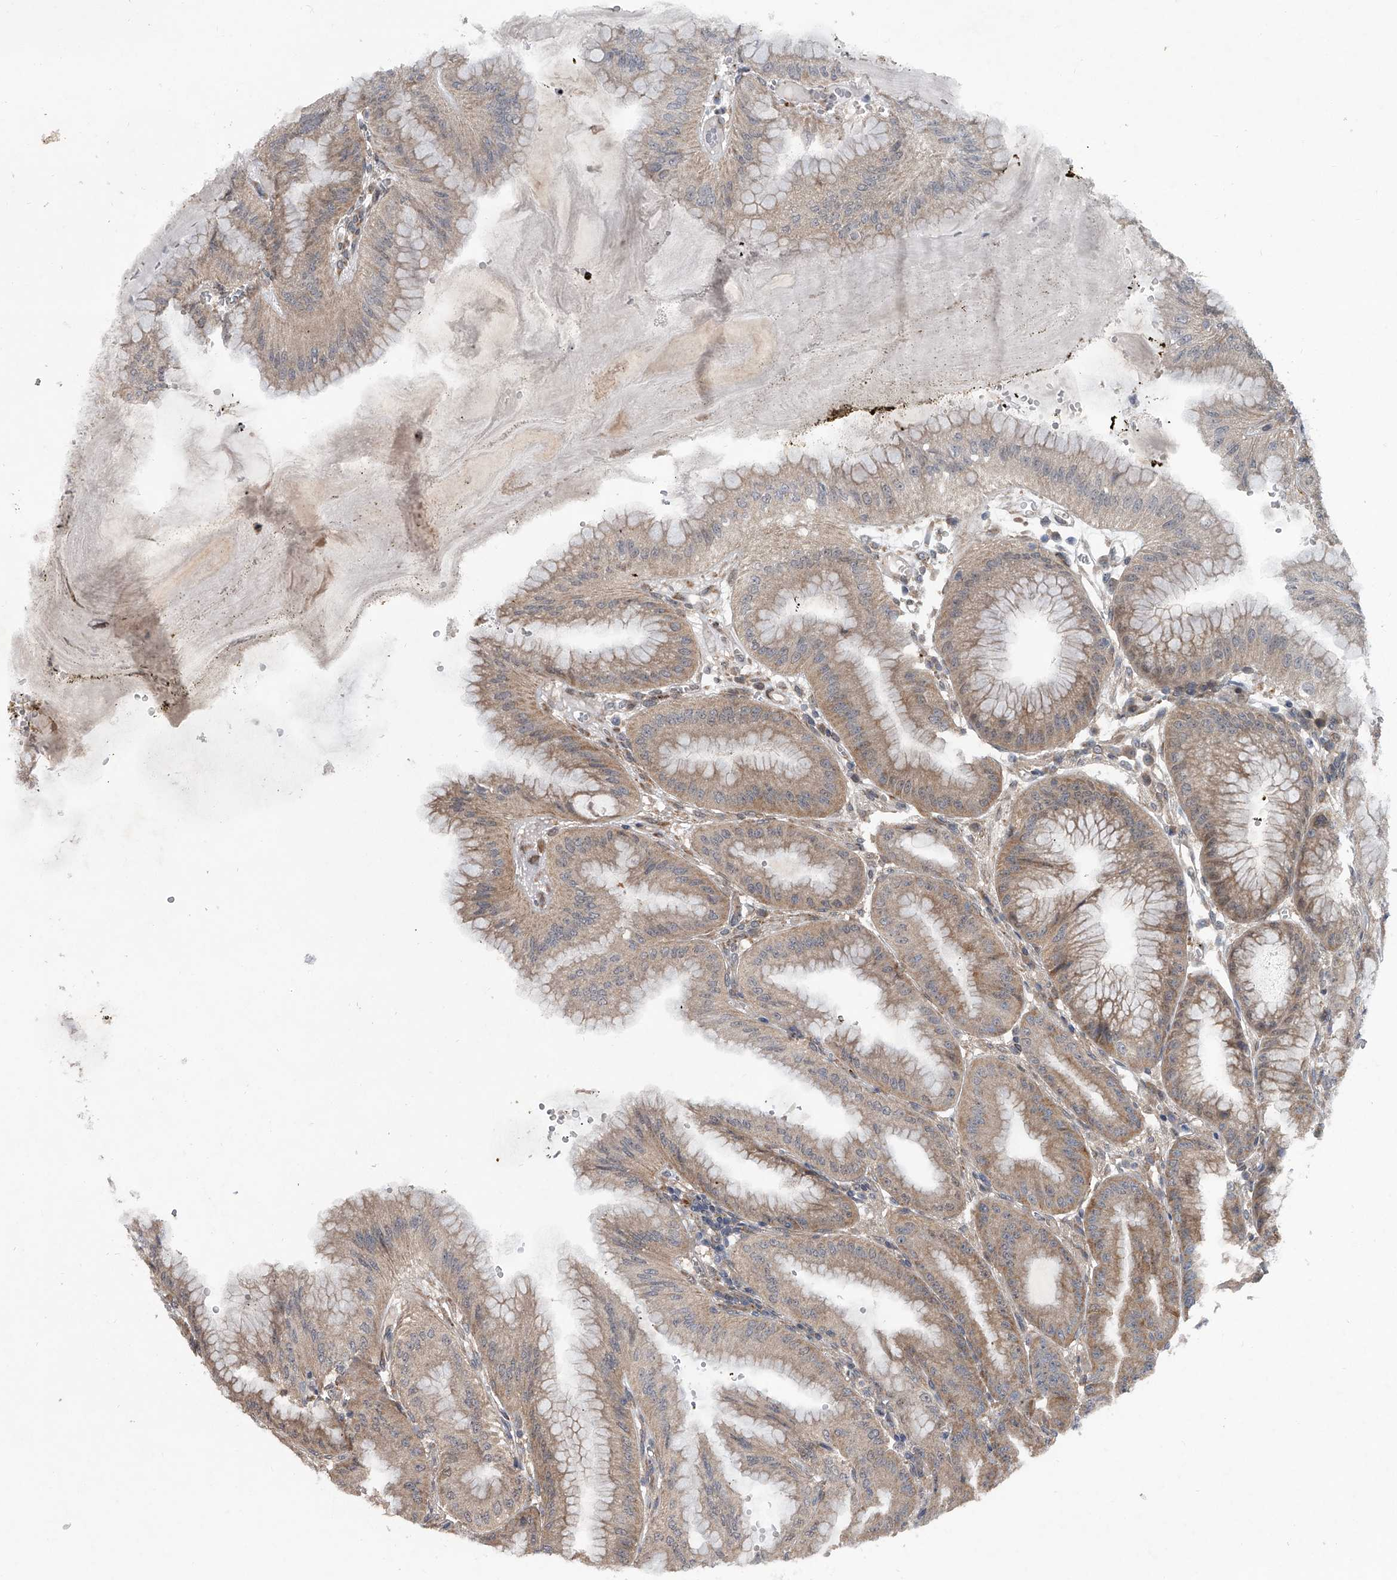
{"staining": {"intensity": "moderate", "quantity": ">75%", "location": "cytoplasmic/membranous"}, "tissue": "stomach", "cell_type": "Glandular cells", "image_type": "normal", "snomed": [{"axis": "morphology", "description": "Normal tissue, NOS"}, {"axis": "topography", "description": "Stomach, lower"}], "caption": "Brown immunohistochemical staining in unremarkable human stomach demonstrates moderate cytoplasmic/membranous expression in about >75% of glandular cells.", "gene": "GEMIN8", "patient": {"sex": "male", "age": 71}}